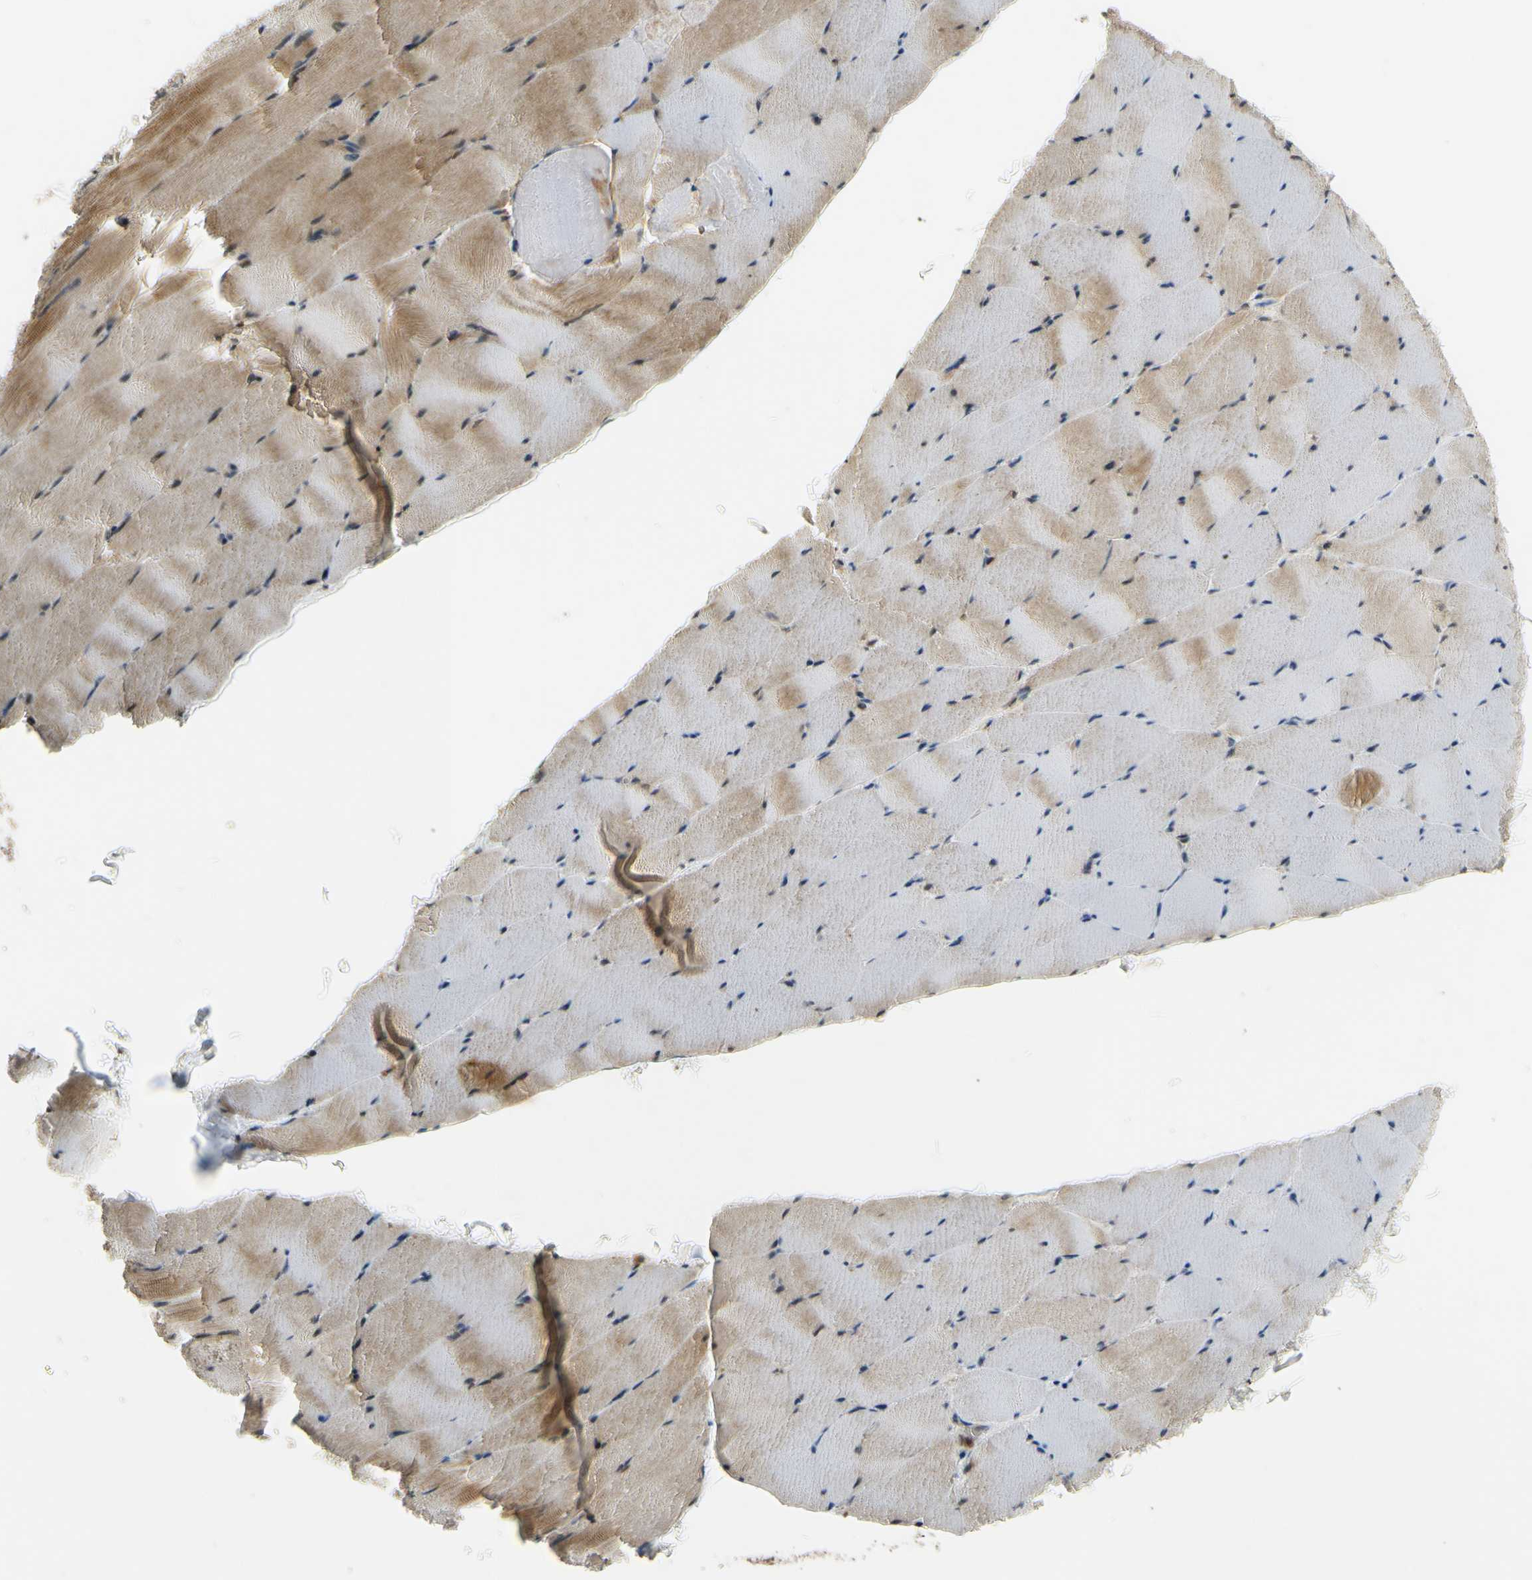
{"staining": {"intensity": "strong", "quantity": ">75%", "location": "cytoplasmic/membranous"}, "tissue": "skeletal muscle", "cell_type": "Myocytes", "image_type": "normal", "snomed": [{"axis": "morphology", "description": "Normal tissue, NOS"}, {"axis": "topography", "description": "Skeletal muscle"}], "caption": "The photomicrograph exhibits staining of normal skeletal muscle, revealing strong cytoplasmic/membranous protein positivity (brown color) within myocytes.", "gene": "ABCC8", "patient": {"sex": "male", "age": 62}}